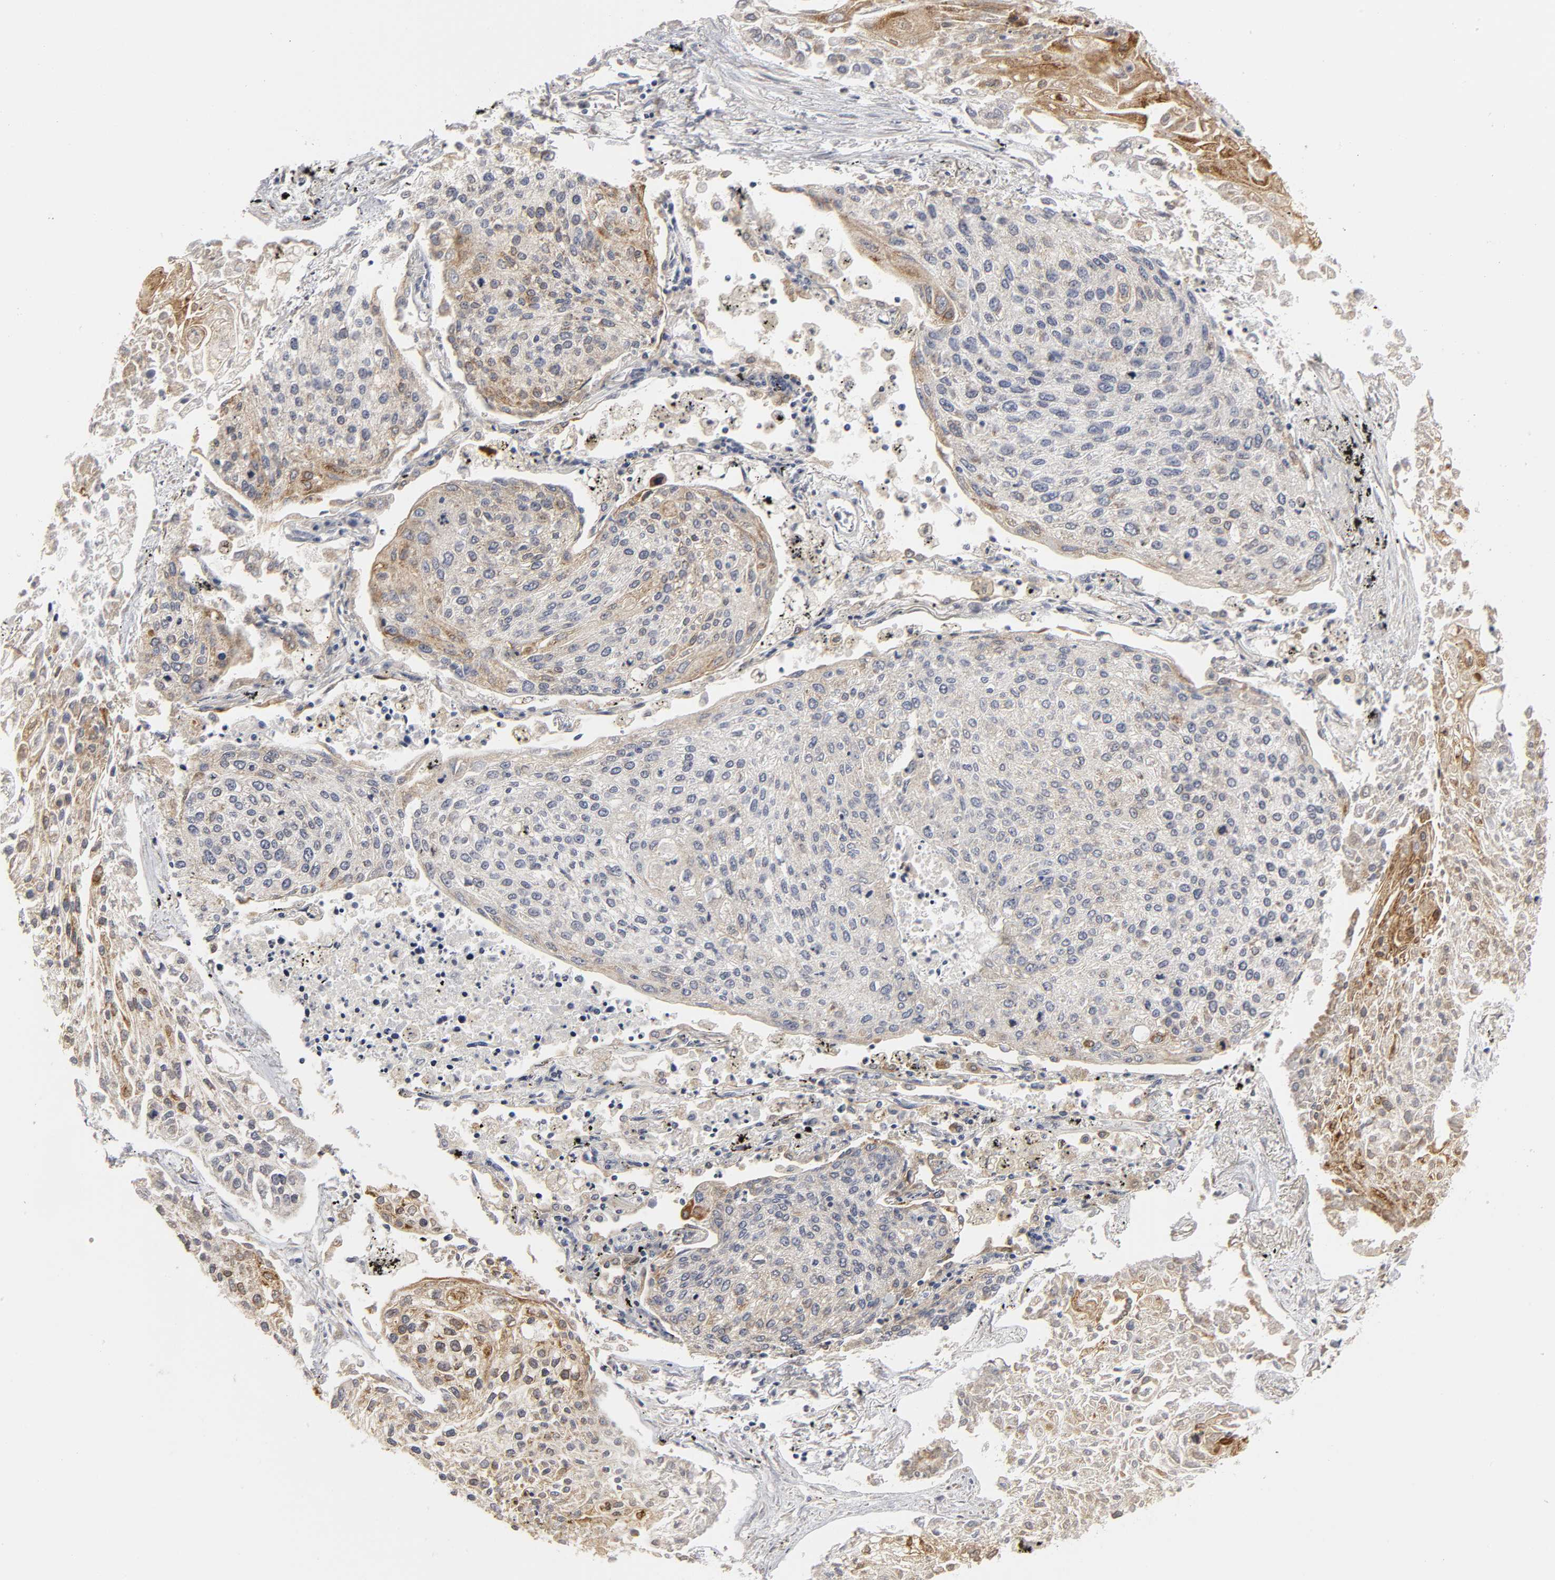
{"staining": {"intensity": "moderate", "quantity": "25%-75%", "location": "cytoplasmic/membranous"}, "tissue": "lung cancer", "cell_type": "Tumor cells", "image_type": "cancer", "snomed": [{"axis": "morphology", "description": "Squamous cell carcinoma, NOS"}, {"axis": "topography", "description": "Lung"}], "caption": "IHC image of neoplastic tissue: human lung cancer stained using immunohistochemistry (IHC) exhibits medium levels of moderate protein expression localized specifically in the cytoplasmic/membranous of tumor cells, appearing as a cytoplasmic/membranous brown color.", "gene": "POR", "patient": {"sex": "male", "age": 75}}